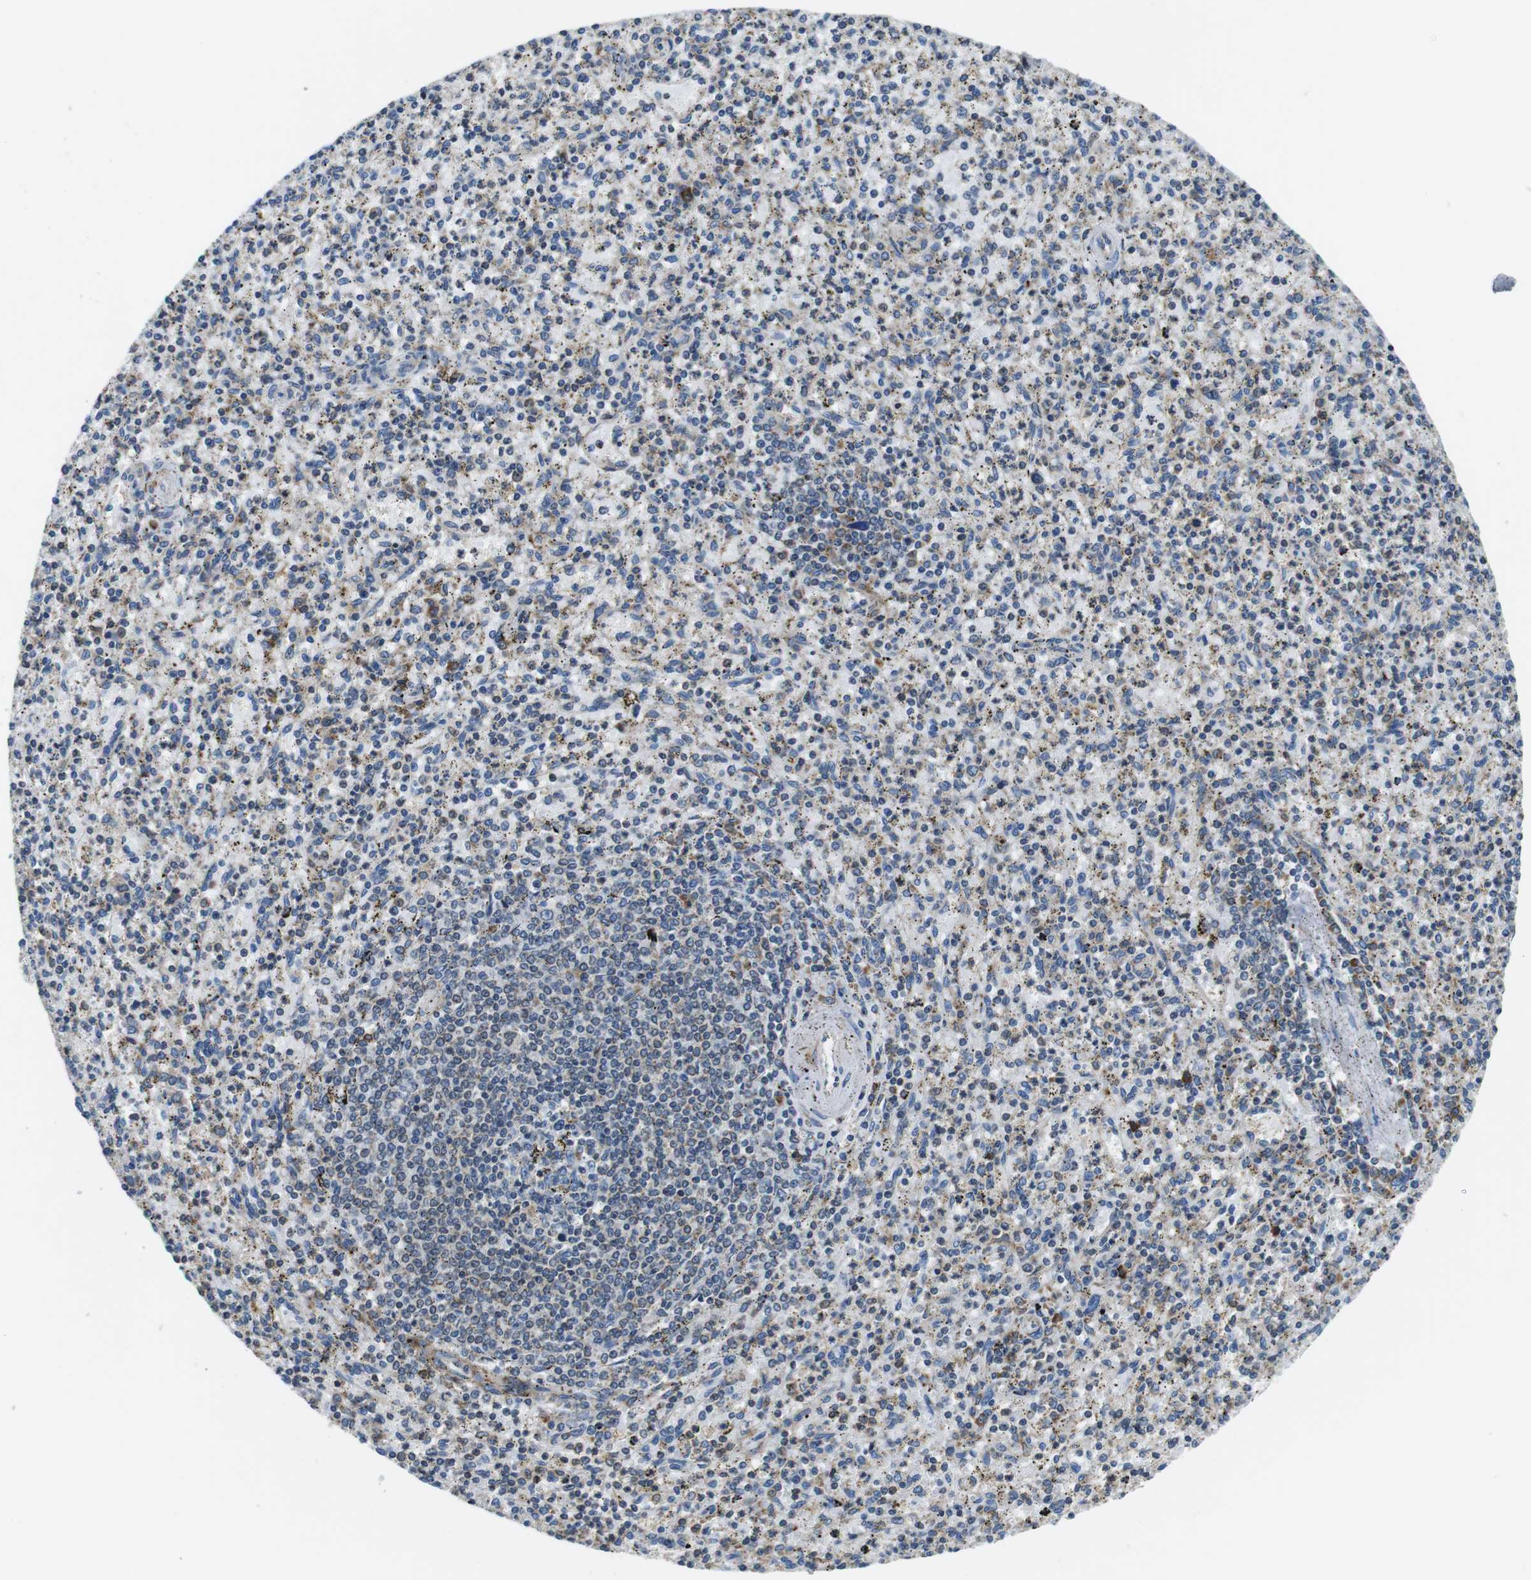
{"staining": {"intensity": "moderate", "quantity": "25%-75%", "location": "cytoplasmic/membranous"}, "tissue": "spleen", "cell_type": "Cells in red pulp", "image_type": "normal", "snomed": [{"axis": "morphology", "description": "Normal tissue, NOS"}, {"axis": "topography", "description": "Spleen"}], "caption": "Cells in red pulp demonstrate moderate cytoplasmic/membranous positivity in about 25%-75% of cells in normal spleen. The staining was performed using DAB to visualize the protein expression in brown, while the nuclei were stained in blue with hematoxylin (Magnification: 20x).", "gene": "UGGT1", "patient": {"sex": "male", "age": 72}}